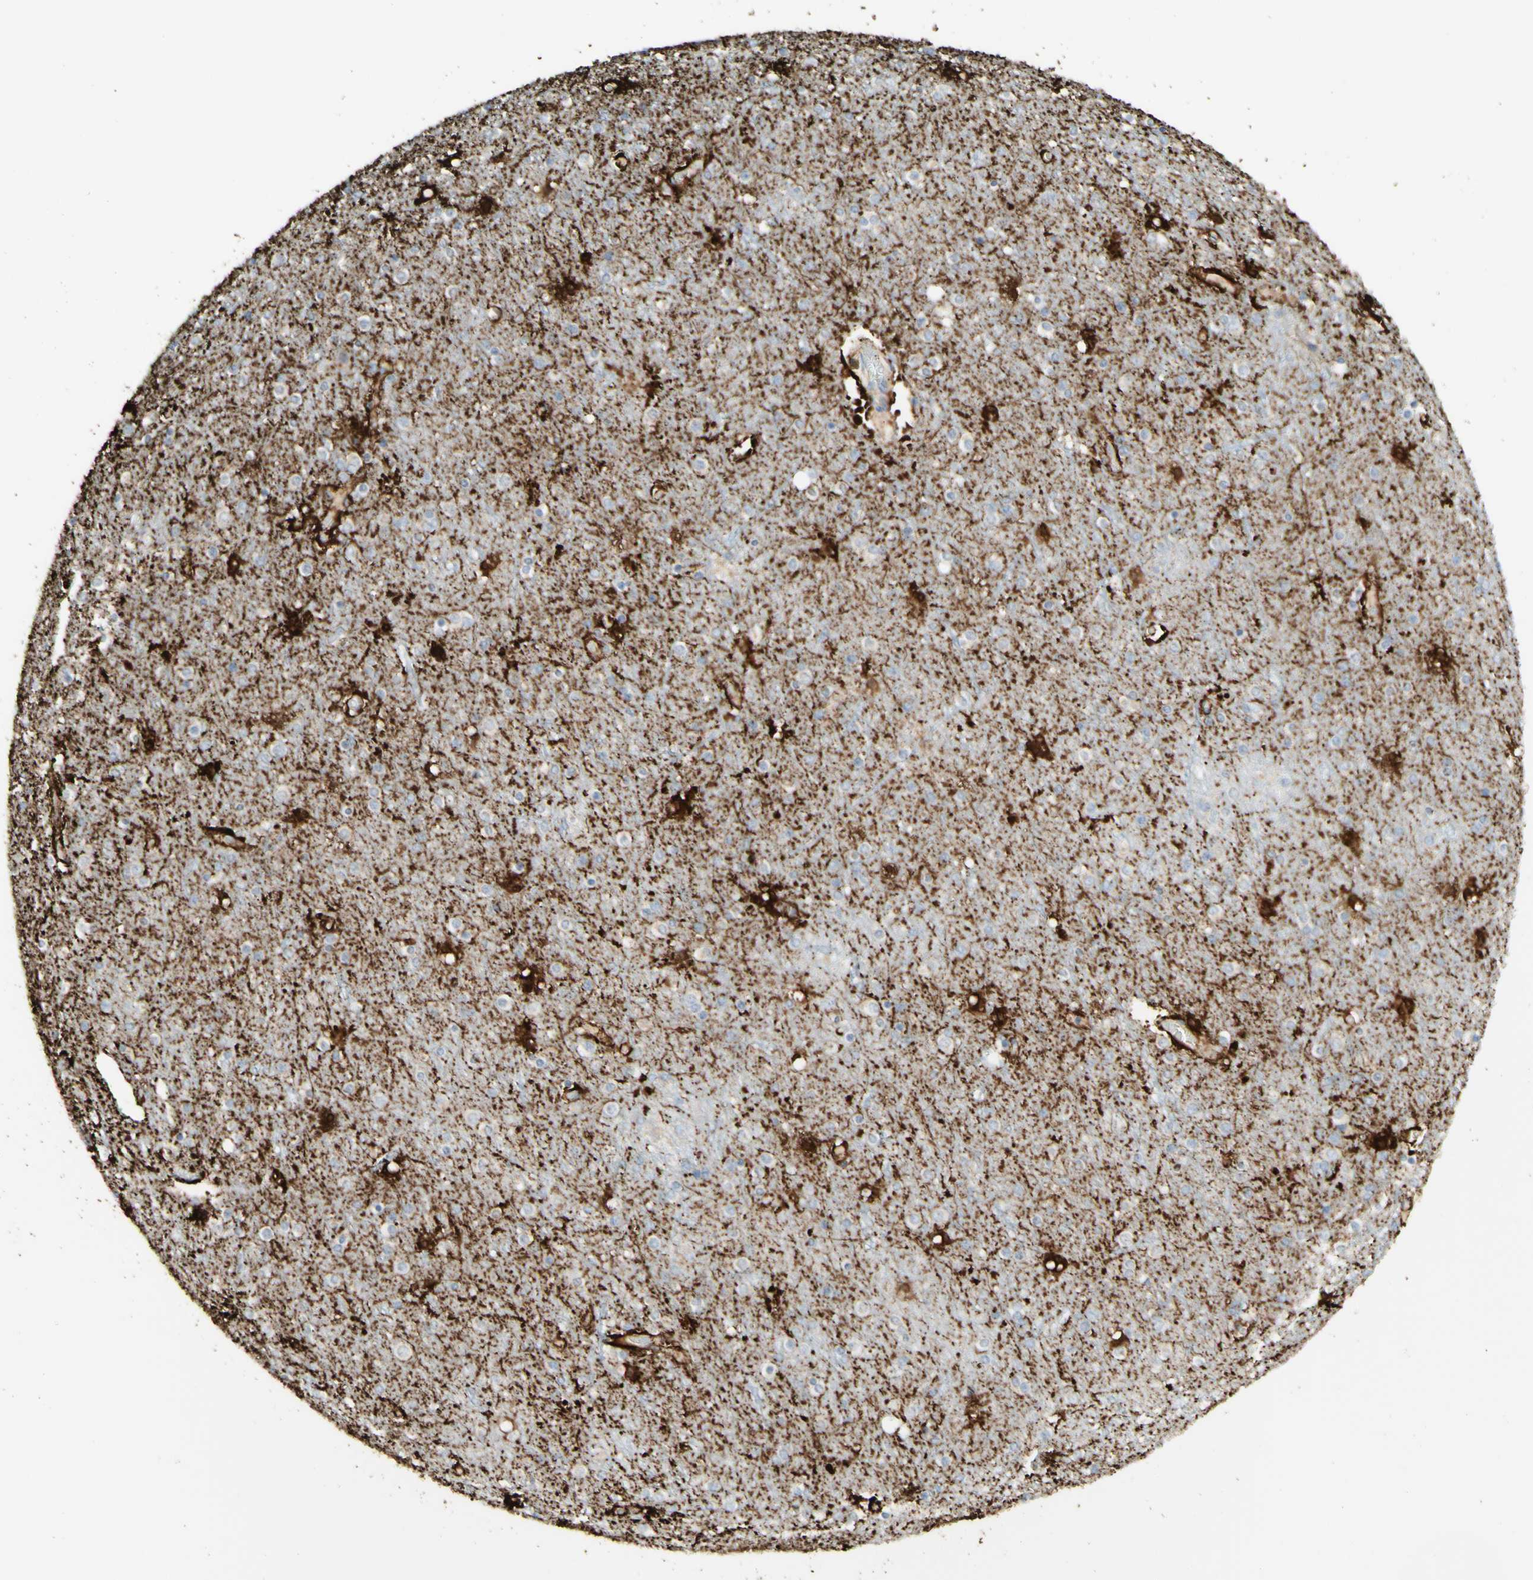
{"staining": {"intensity": "weak", "quantity": ">75%", "location": "cytoplasmic/membranous"}, "tissue": "cerebral cortex", "cell_type": "Endothelial cells", "image_type": "normal", "snomed": [{"axis": "morphology", "description": "Normal tissue, NOS"}, {"axis": "topography", "description": "Cerebral cortex"}], "caption": "This is an image of IHC staining of benign cerebral cortex, which shows weak staining in the cytoplasmic/membranous of endothelial cells.", "gene": "ARMC10", "patient": {"sex": "female", "age": 54}}